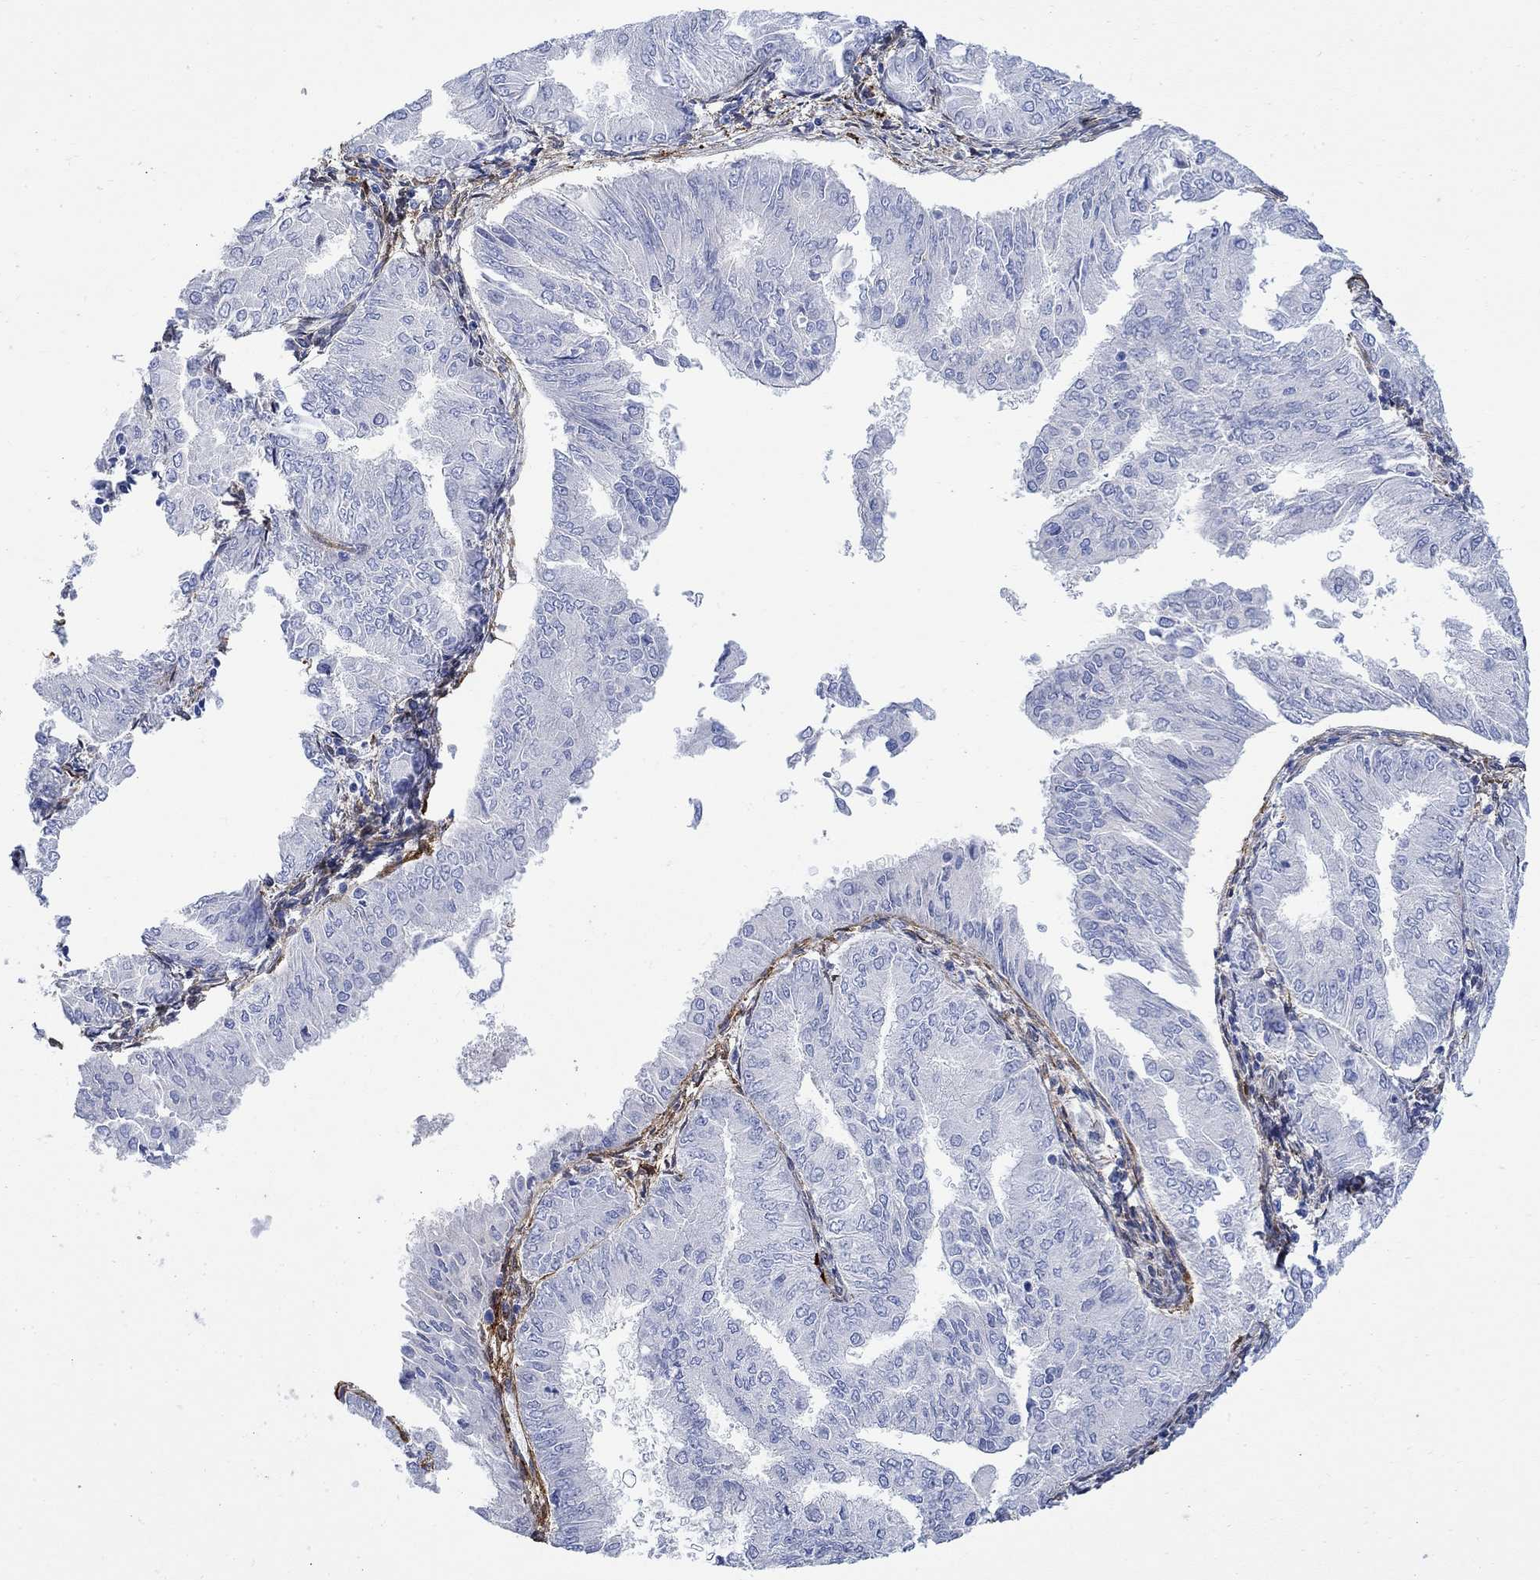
{"staining": {"intensity": "negative", "quantity": "none", "location": "none"}, "tissue": "endometrial cancer", "cell_type": "Tumor cells", "image_type": "cancer", "snomed": [{"axis": "morphology", "description": "Adenocarcinoma, NOS"}, {"axis": "topography", "description": "Endometrium"}], "caption": "A micrograph of human adenocarcinoma (endometrial) is negative for staining in tumor cells.", "gene": "TGM2", "patient": {"sex": "female", "age": 53}}